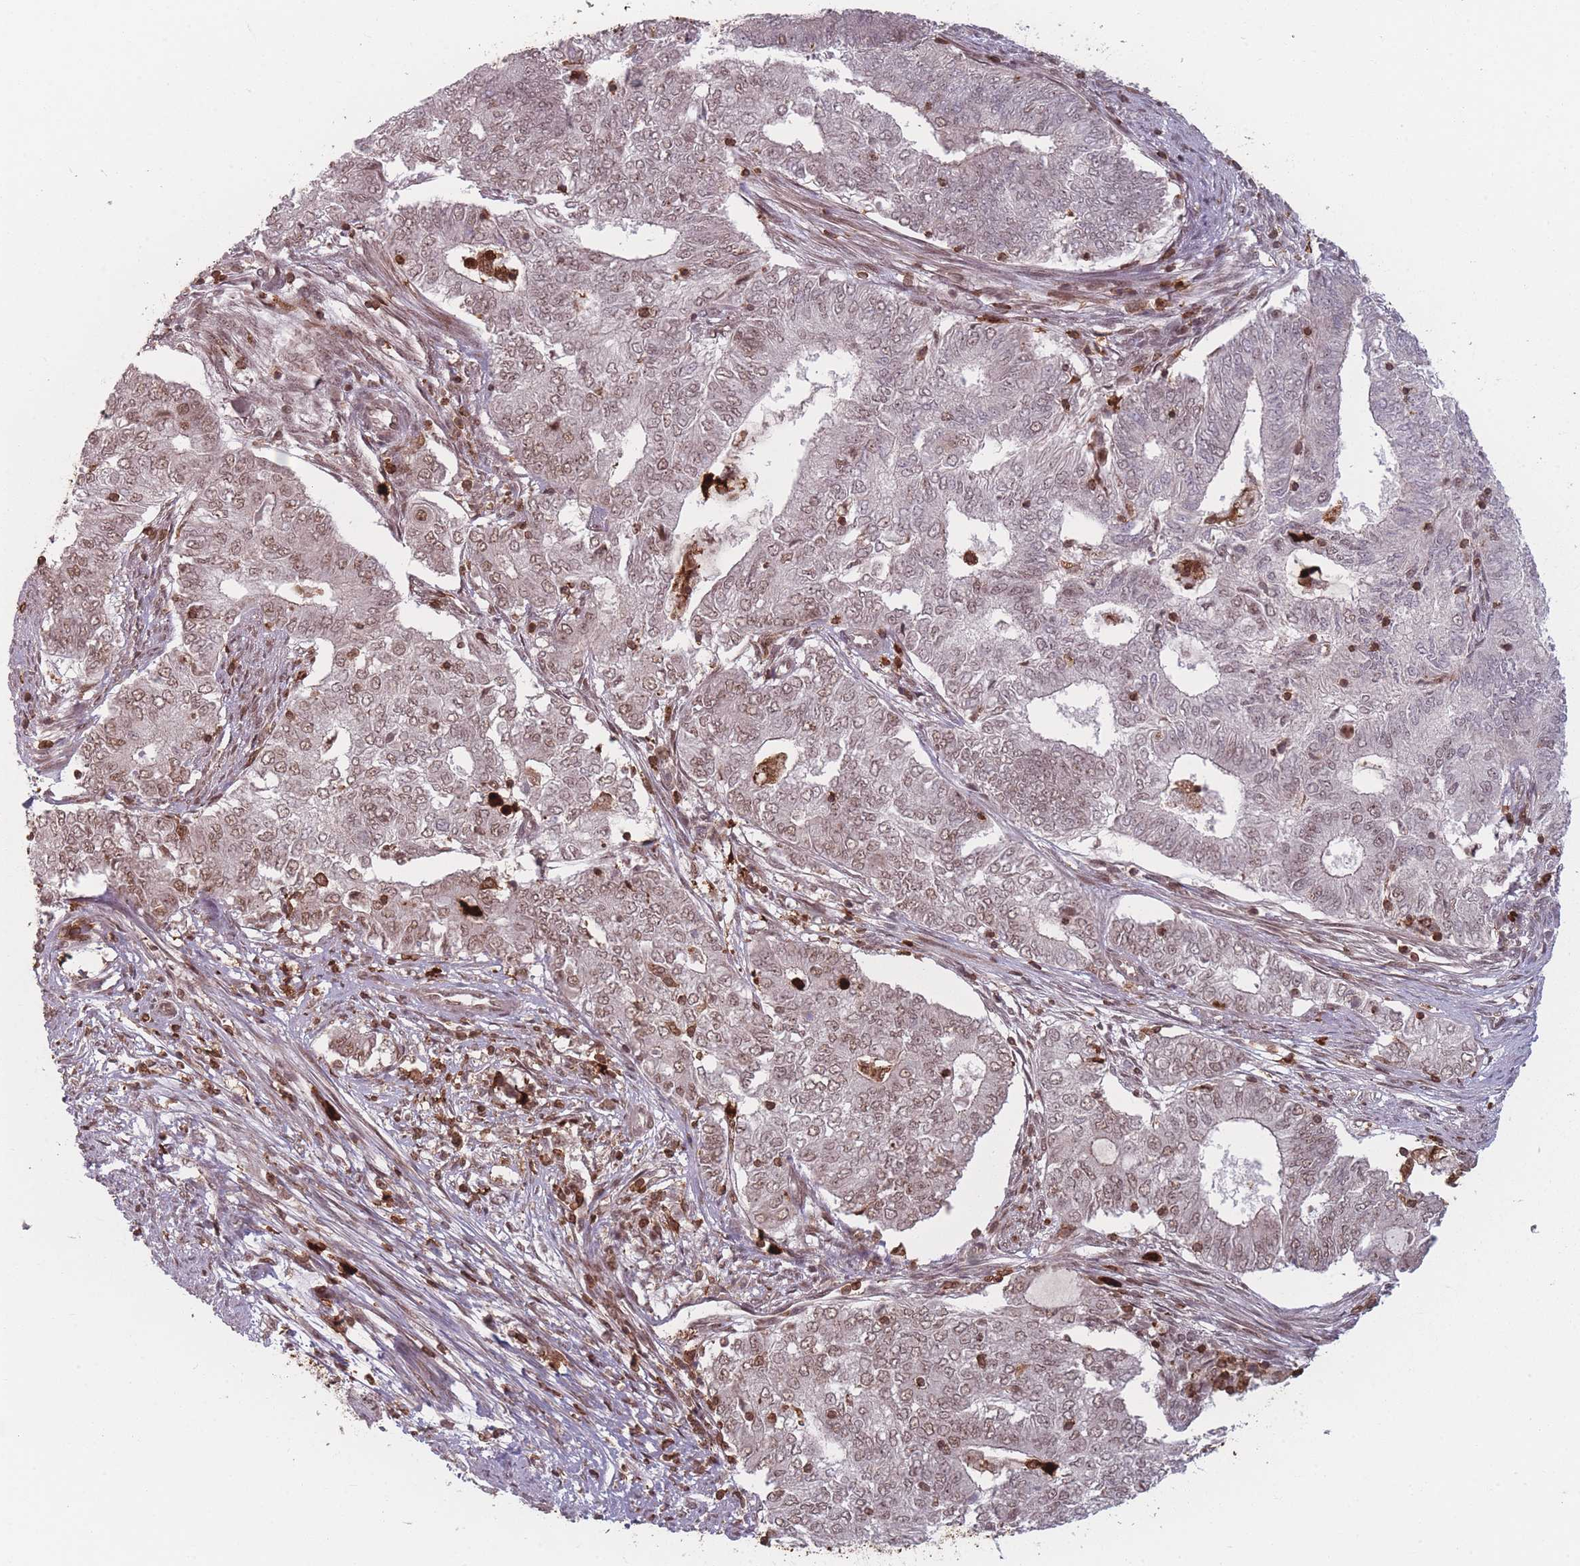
{"staining": {"intensity": "weak", "quantity": "25%-75%", "location": "nuclear"}, "tissue": "endometrial cancer", "cell_type": "Tumor cells", "image_type": "cancer", "snomed": [{"axis": "morphology", "description": "Adenocarcinoma, NOS"}, {"axis": "topography", "description": "Endometrium"}], "caption": "Brown immunohistochemical staining in human adenocarcinoma (endometrial) demonstrates weak nuclear staining in approximately 25%-75% of tumor cells. The staining was performed using DAB to visualize the protein expression in brown, while the nuclei were stained in blue with hematoxylin (Magnification: 20x).", "gene": "WDR55", "patient": {"sex": "female", "age": 62}}